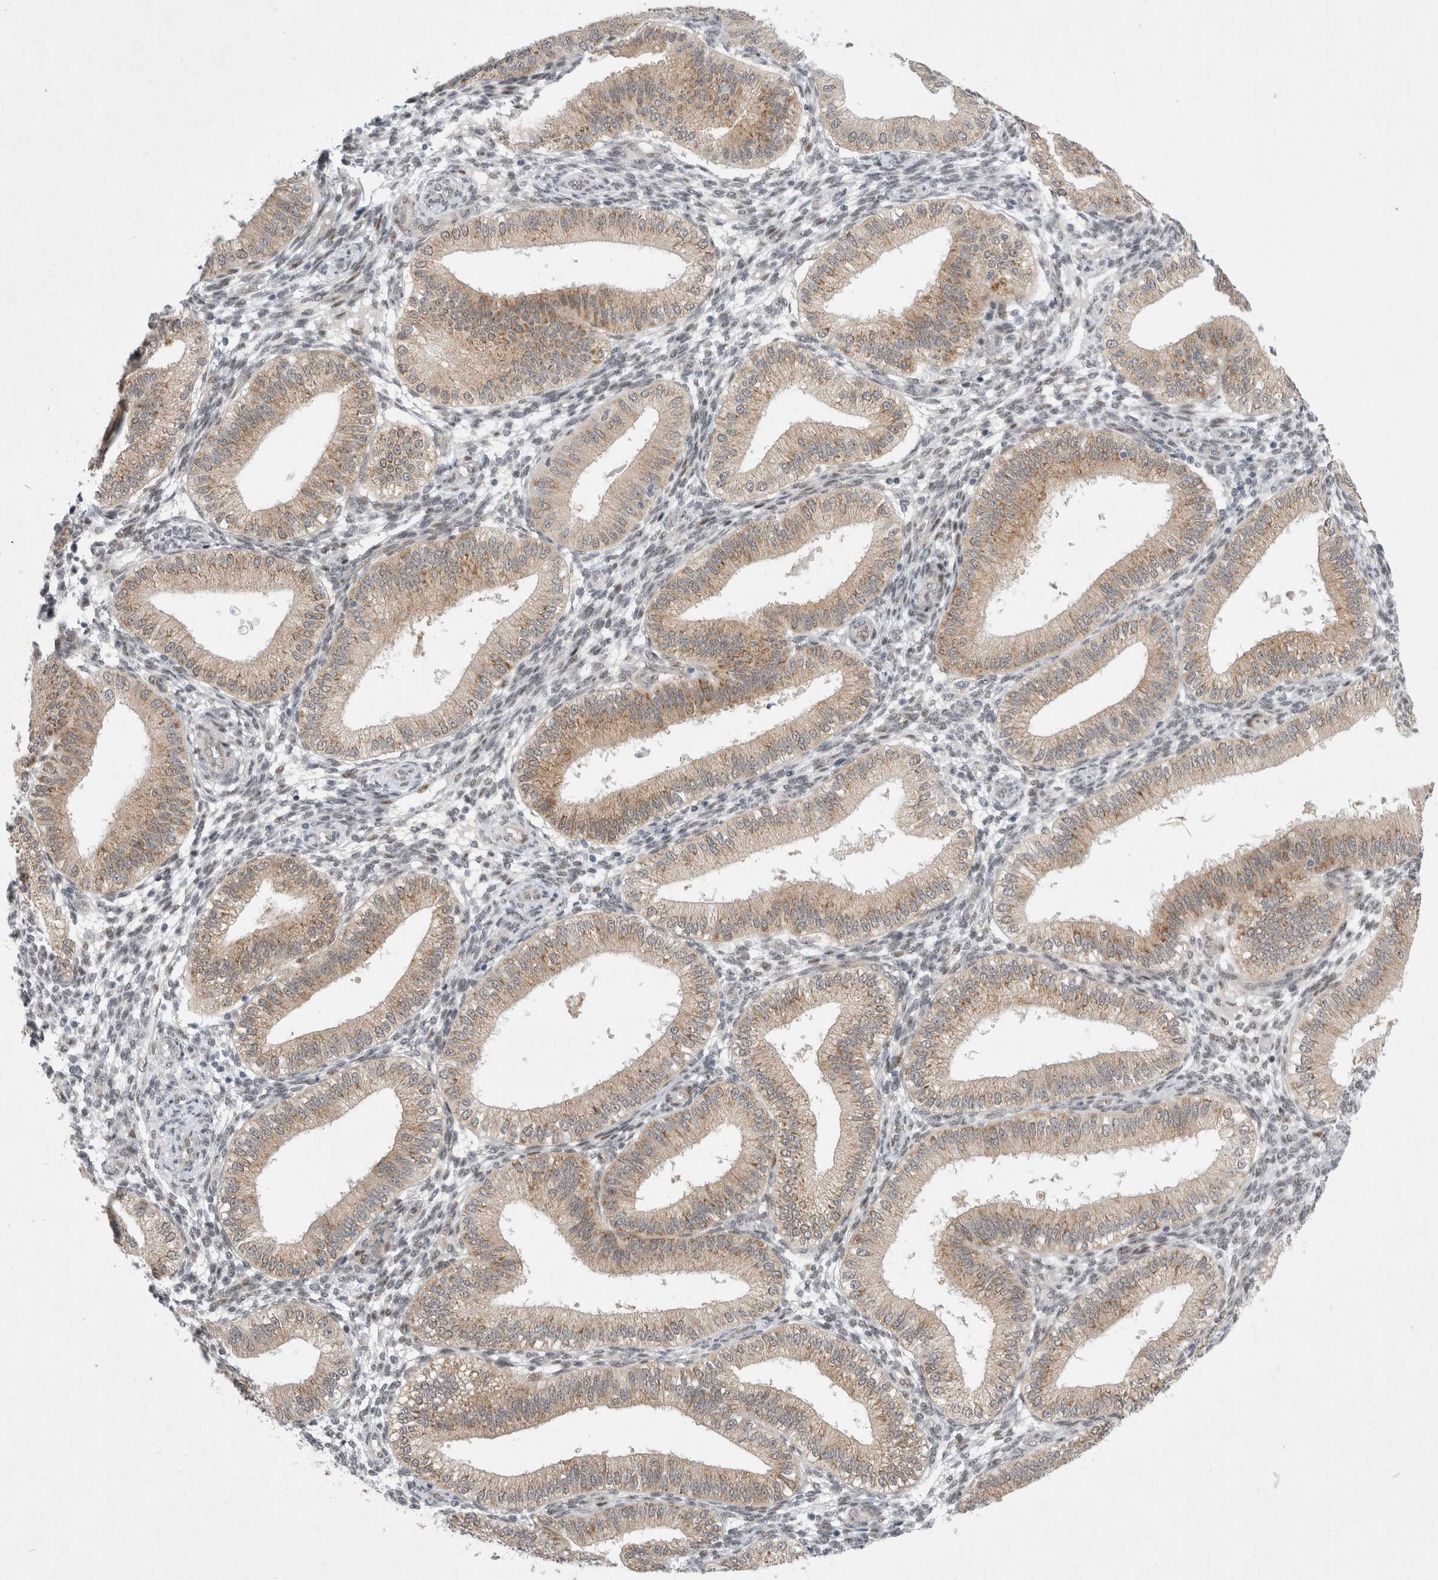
{"staining": {"intensity": "negative", "quantity": "none", "location": "none"}, "tissue": "endometrium", "cell_type": "Cells in endometrial stroma", "image_type": "normal", "snomed": [{"axis": "morphology", "description": "Normal tissue, NOS"}, {"axis": "topography", "description": "Endometrium"}], "caption": "This is an IHC histopathology image of unremarkable human endometrium. There is no staining in cells in endometrial stroma.", "gene": "WIPF2", "patient": {"sex": "female", "age": 39}}